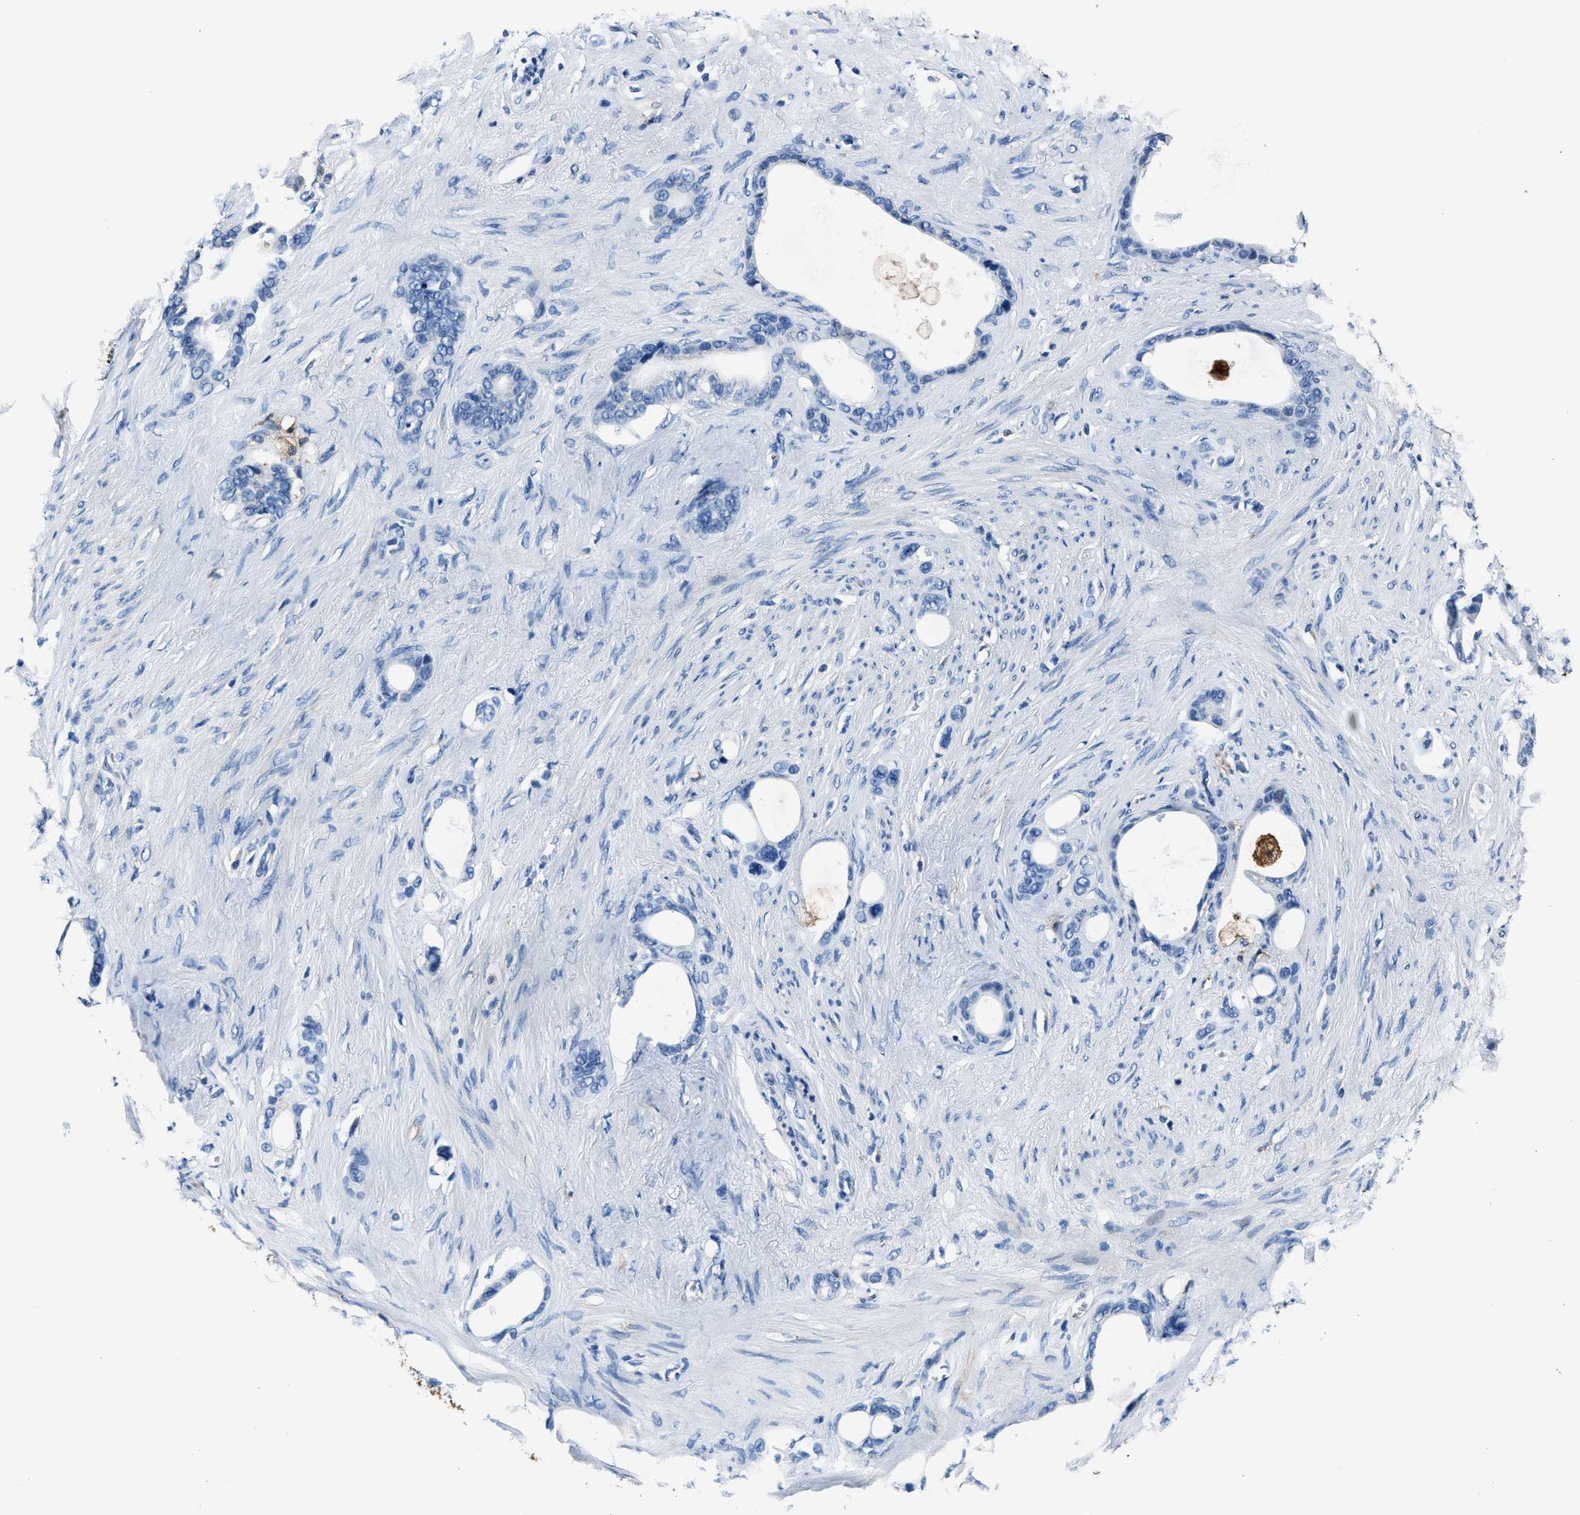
{"staining": {"intensity": "negative", "quantity": "none", "location": "none"}, "tissue": "stomach cancer", "cell_type": "Tumor cells", "image_type": "cancer", "snomed": [{"axis": "morphology", "description": "Adenocarcinoma, NOS"}, {"axis": "topography", "description": "Stomach"}], "caption": "A micrograph of human stomach cancer is negative for staining in tumor cells. (DAB IHC visualized using brightfield microscopy, high magnification).", "gene": "FTL", "patient": {"sex": "female", "age": 75}}